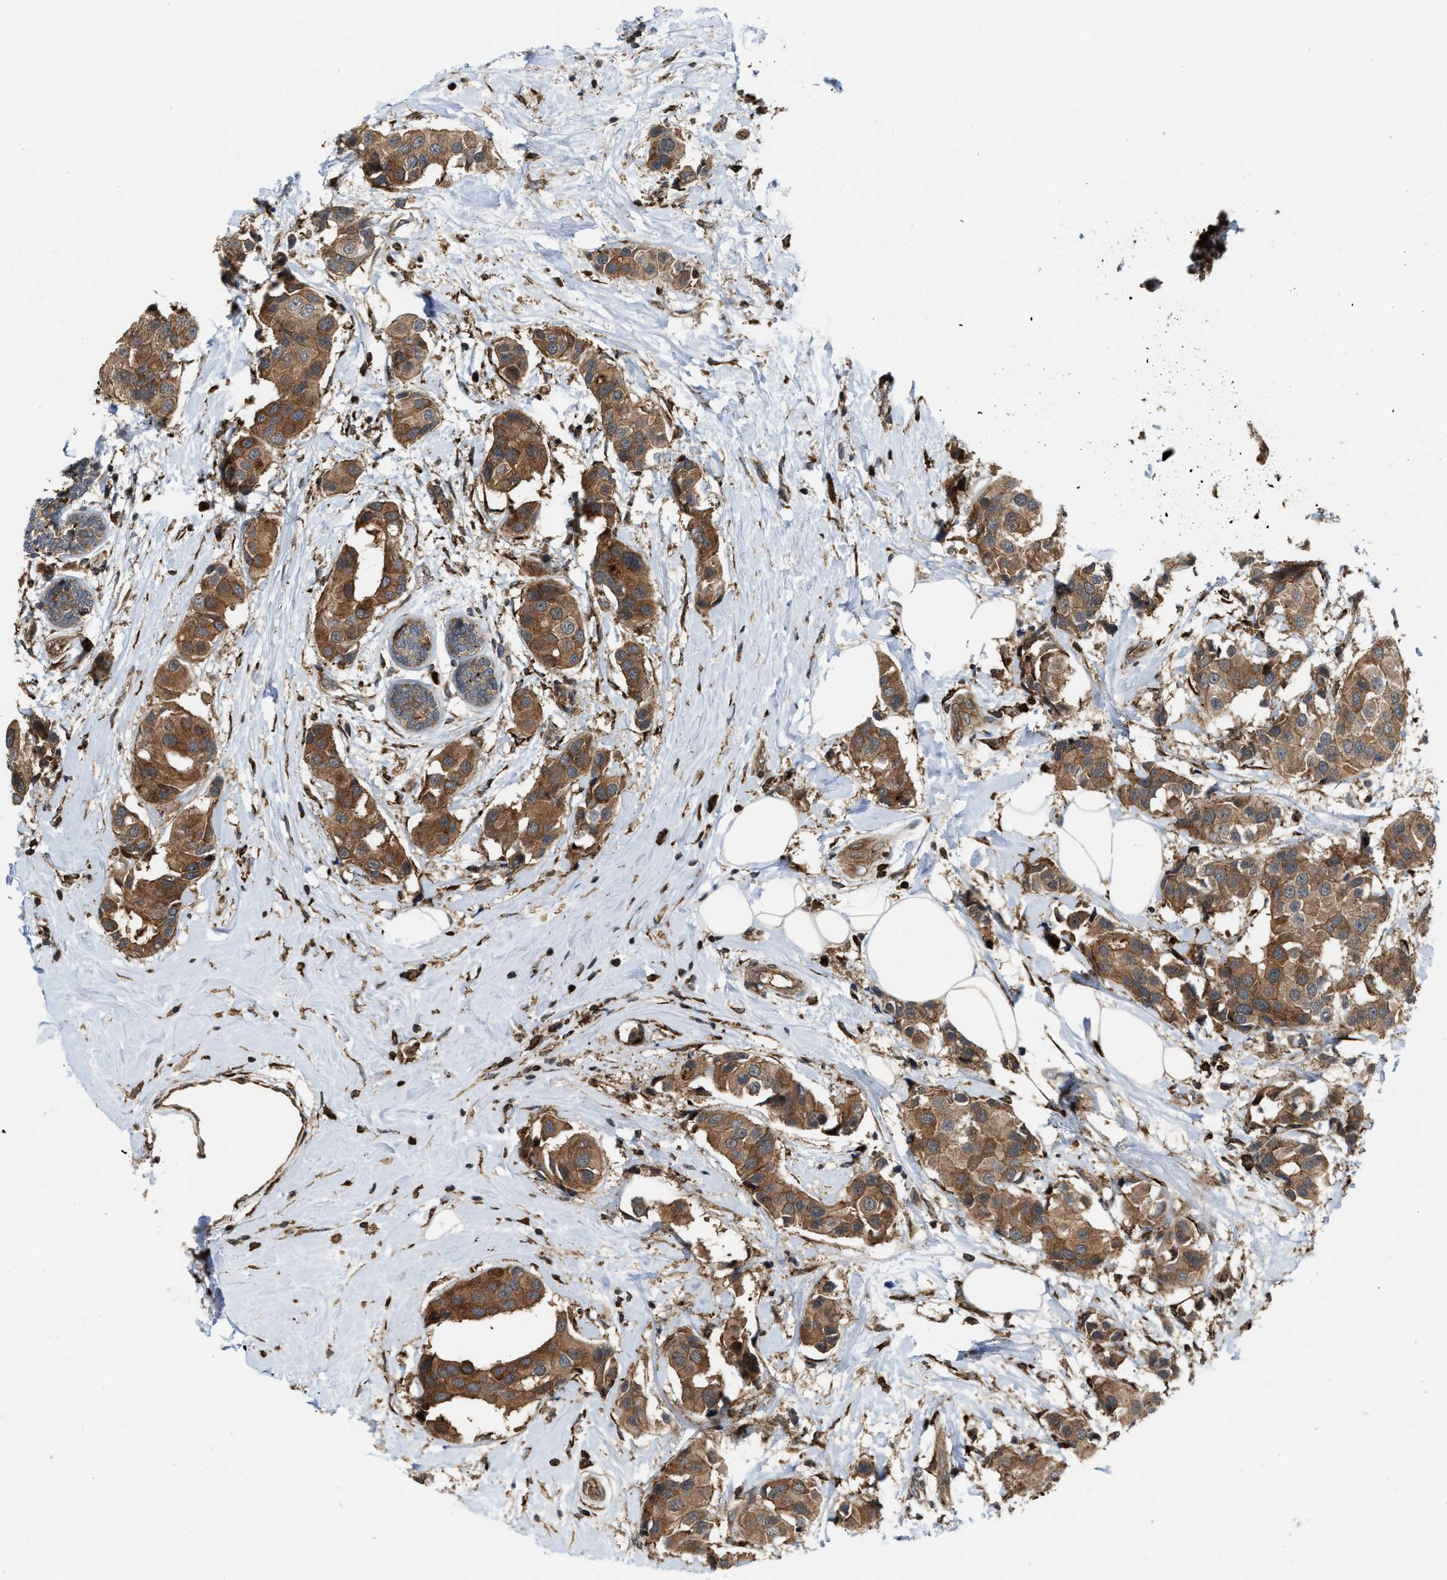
{"staining": {"intensity": "moderate", "quantity": ">75%", "location": "cytoplasmic/membranous"}, "tissue": "breast cancer", "cell_type": "Tumor cells", "image_type": "cancer", "snomed": [{"axis": "morphology", "description": "Normal tissue, NOS"}, {"axis": "morphology", "description": "Duct carcinoma"}, {"axis": "topography", "description": "Breast"}], "caption": "Immunohistochemistry photomicrograph of neoplastic tissue: breast invasive ductal carcinoma stained using immunohistochemistry (IHC) reveals medium levels of moderate protein expression localized specifically in the cytoplasmic/membranous of tumor cells, appearing as a cytoplasmic/membranous brown color.", "gene": "IQCE", "patient": {"sex": "female", "age": 39}}